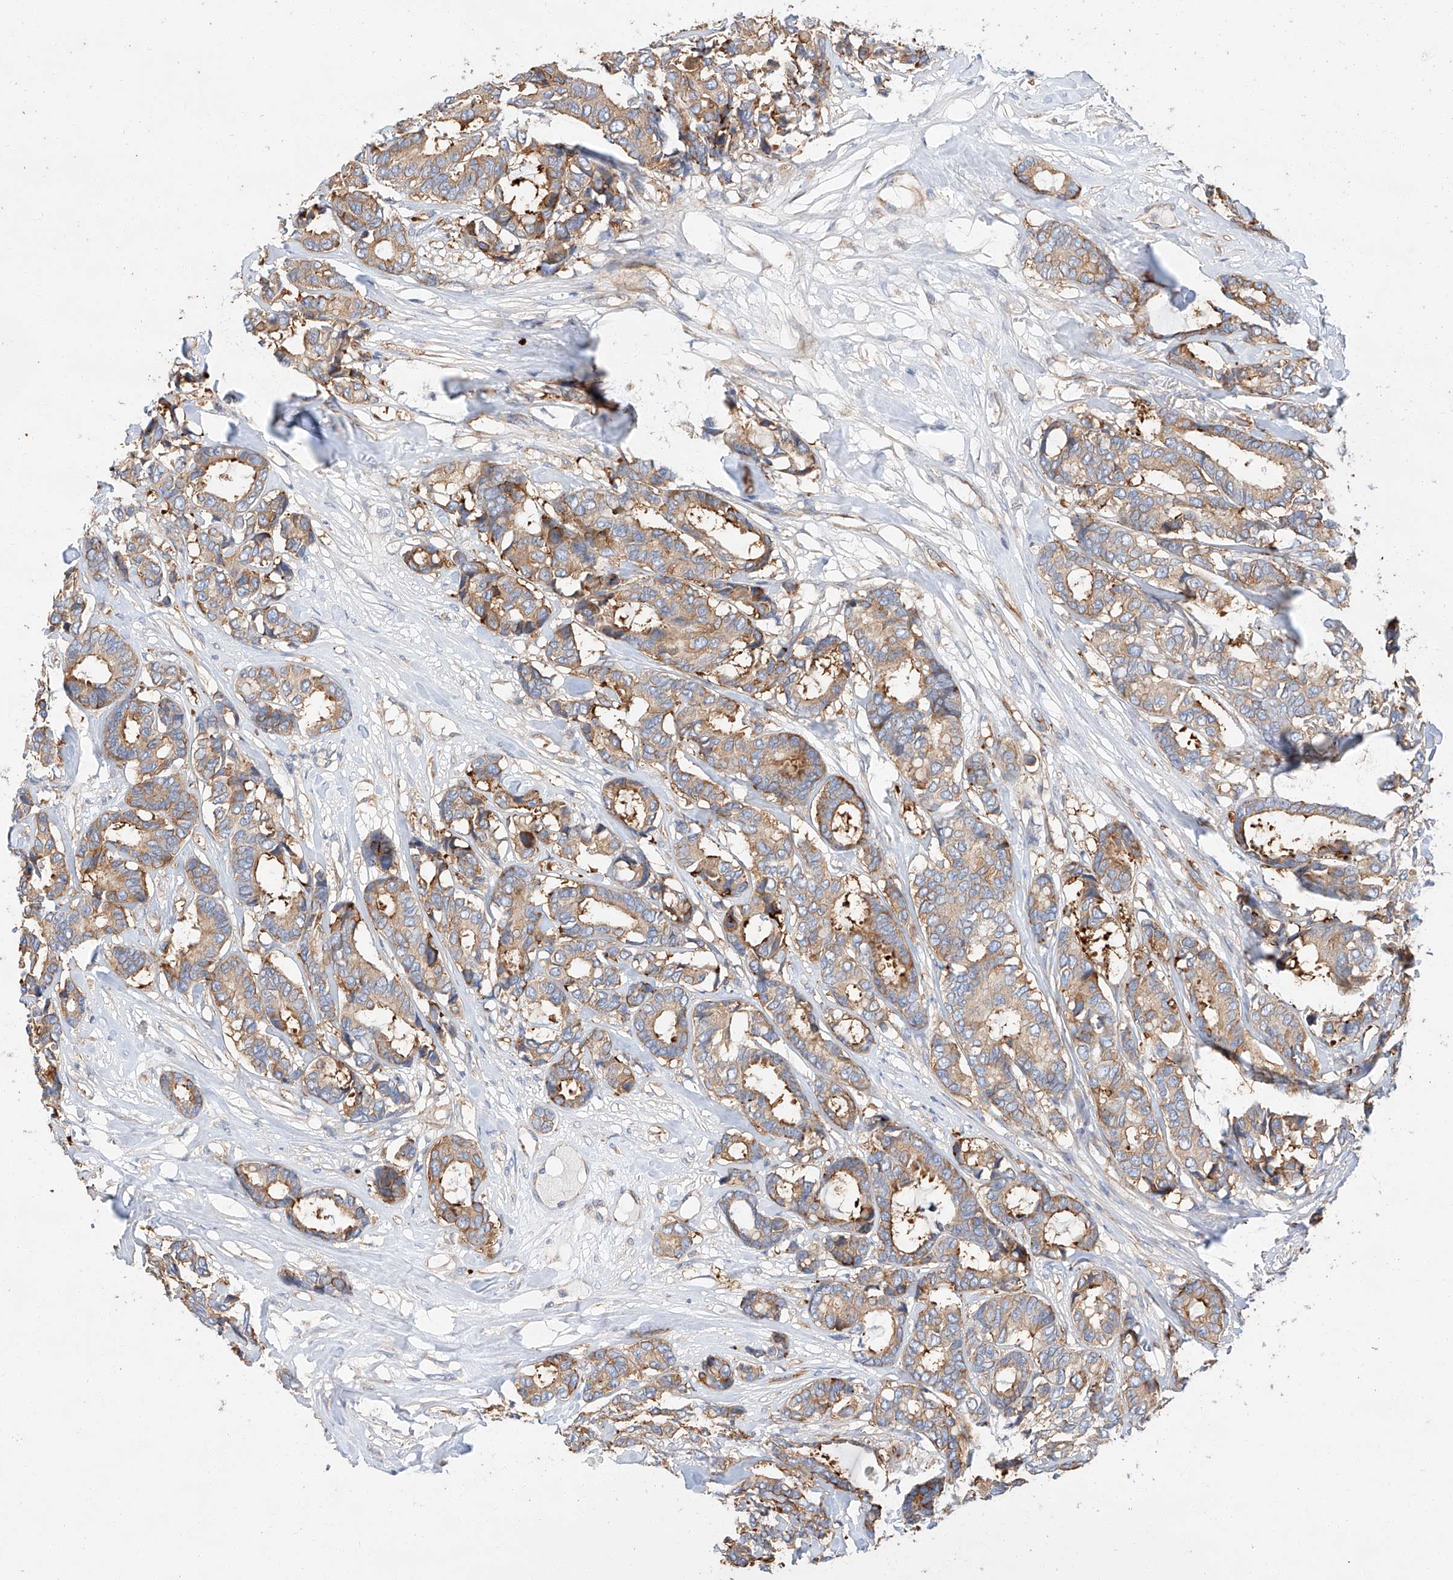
{"staining": {"intensity": "moderate", "quantity": ">75%", "location": "cytoplasmic/membranous"}, "tissue": "breast cancer", "cell_type": "Tumor cells", "image_type": "cancer", "snomed": [{"axis": "morphology", "description": "Duct carcinoma"}, {"axis": "topography", "description": "Breast"}], "caption": "Breast cancer (invasive ductal carcinoma) stained for a protein (brown) shows moderate cytoplasmic/membranous positive positivity in about >75% of tumor cells.", "gene": "GLMN", "patient": {"sex": "female", "age": 87}}